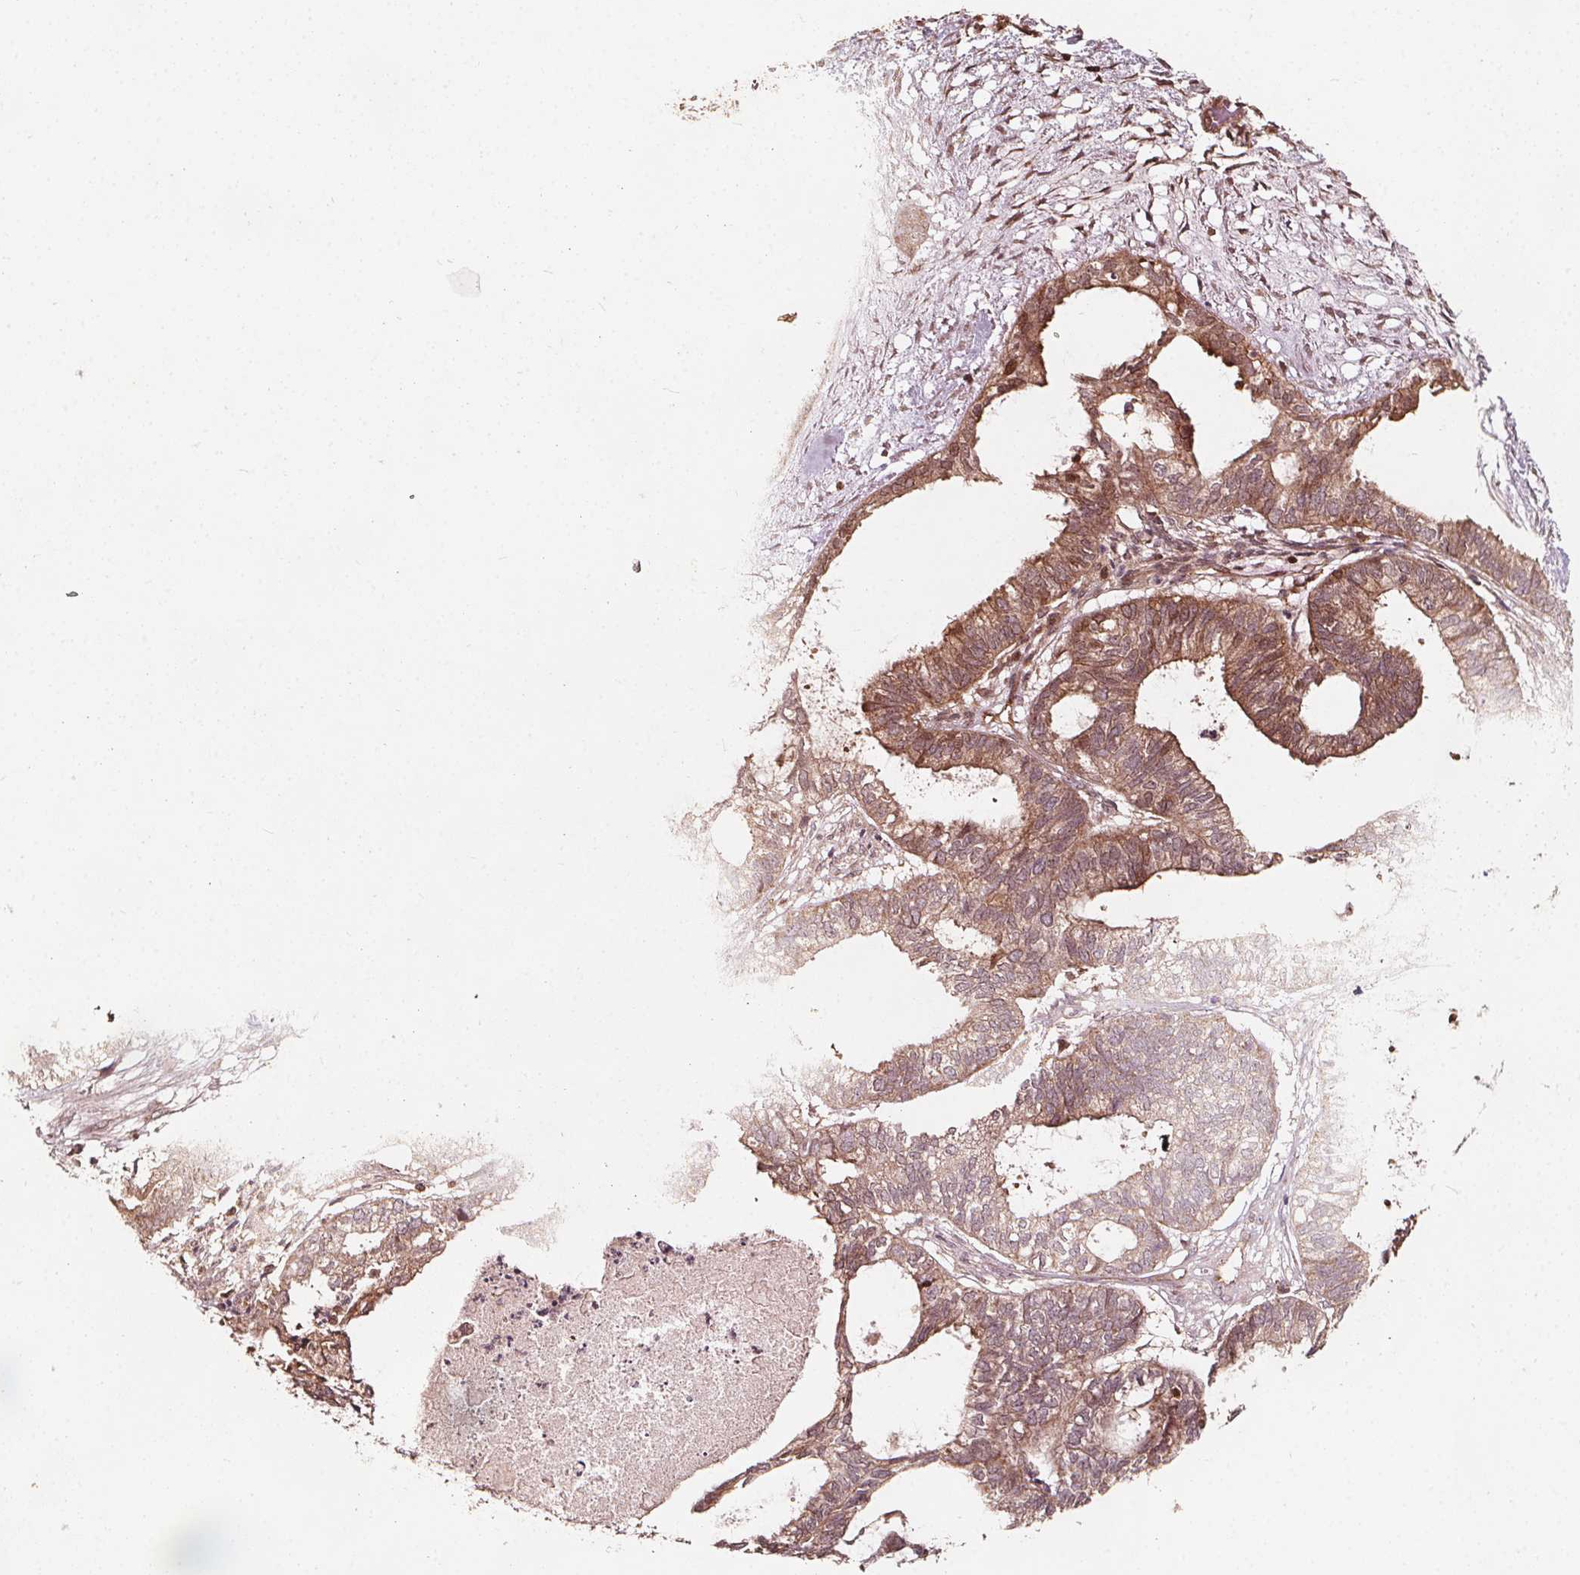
{"staining": {"intensity": "moderate", "quantity": "25%-75%", "location": "cytoplasmic/membranous"}, "tissue": "ovarian cancer", "cell_type": "Tumor cells", "image_type": "cancer", "snomed": [{"axis": "morphology", "description": "Carcinoma, endometroid"}, {"axis": "topography", "description": "Ovary"}], "caption": "This micrograph shows immunohistochemistry staining of ovarian endometroid carcinoma, with medium moderate cytoplasmic/membranous staining in approximately 25%-75% of tumor cells.", "gene": "AIP", "patient": {"sex": "female", "age": 64}}